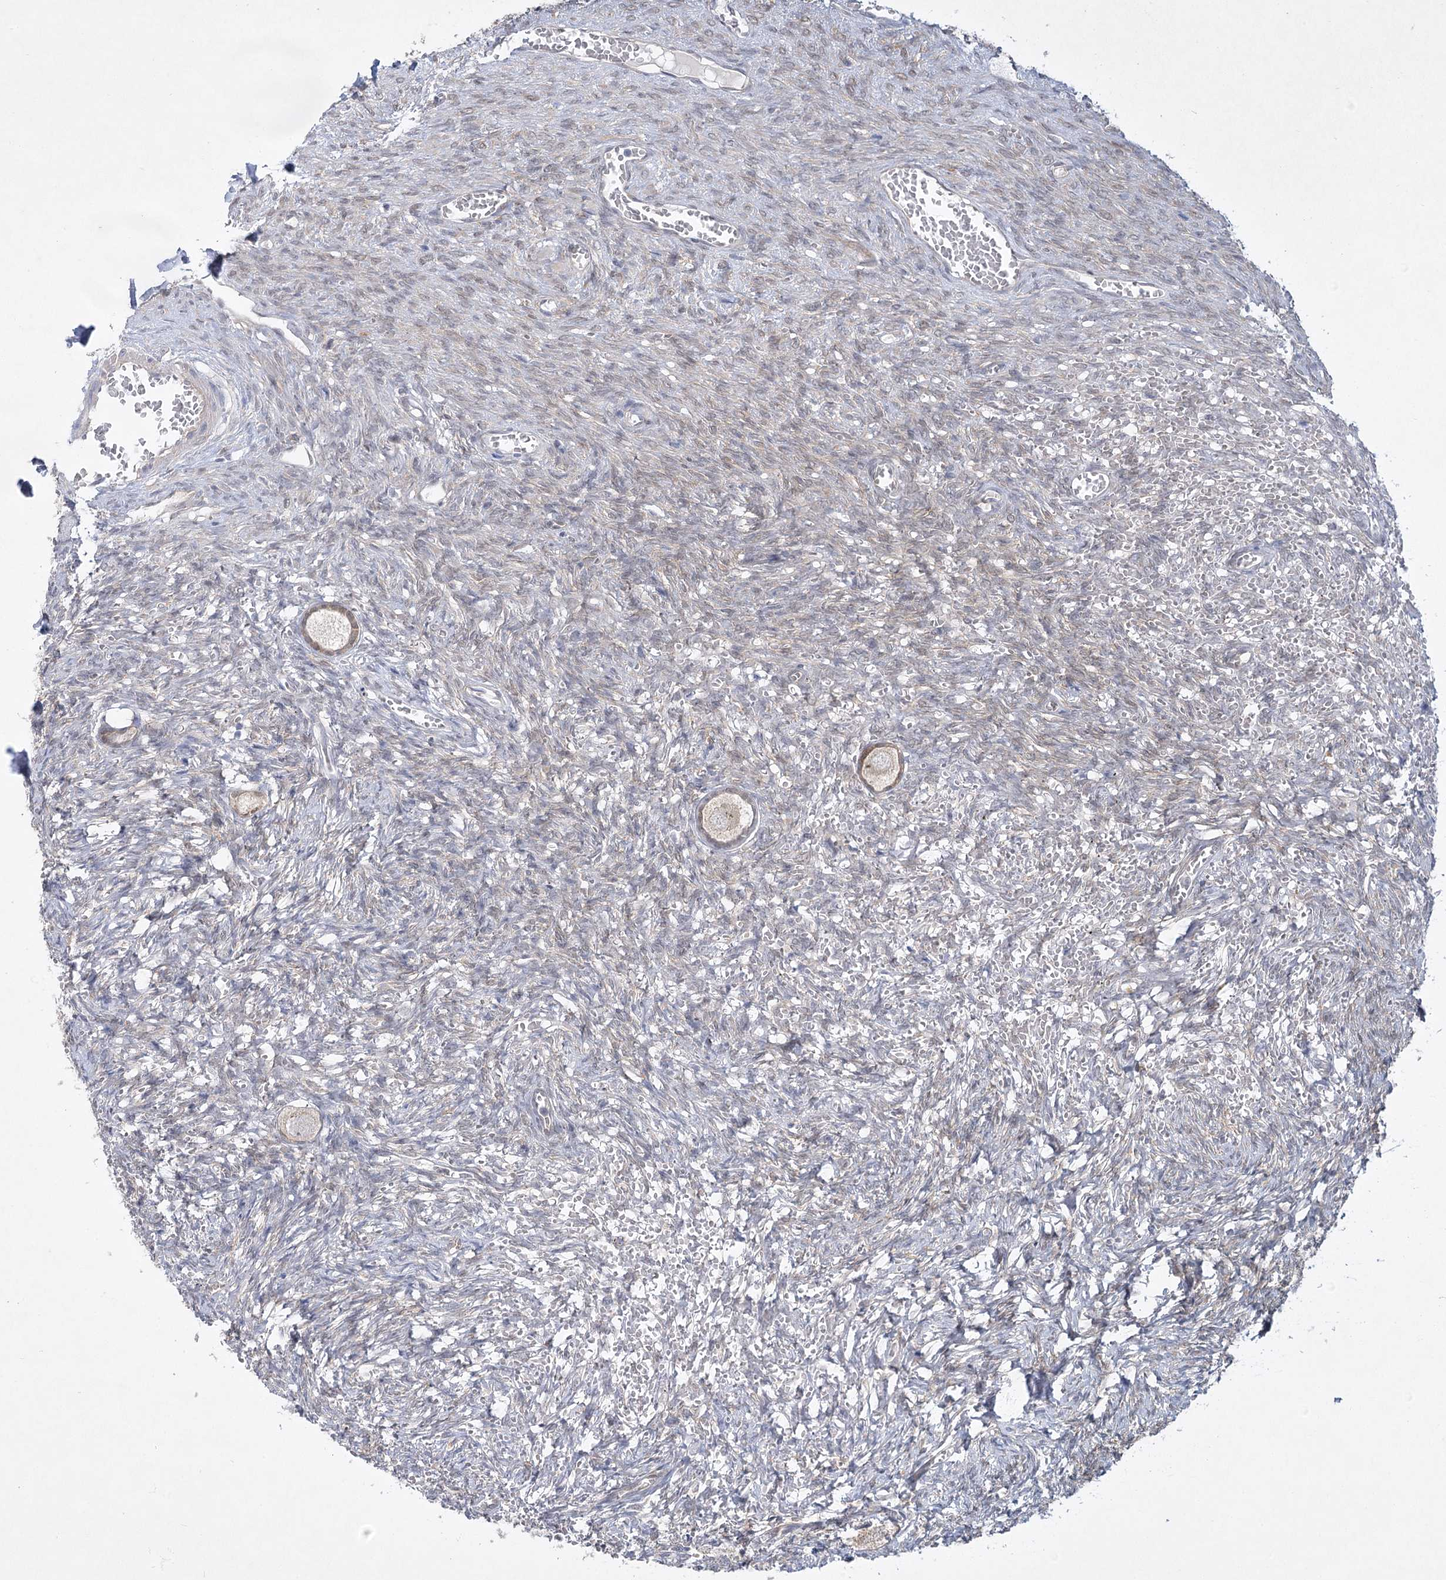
{"staining": {"intensity": "weak", "quantity": ">75%", "location": "cytoplasmic/membranous"}, "tissue": "ovary", "cell_type": "Follicle cells", "image_type": "normal", "snomed": [{"axis": "morphology", "description": "Normal tissue, NOS"}, {"axis": "topography", "description": "Ovary"}], "caption": "Ovary was stained to show a protein in brown. There is low levels of weak cytoplasmic/membranous positivity in about >75% of follicle cells. (DAB IHC with brightfield microscopy, high magnification).", "gene": "AAMDC", "patient": {"sex": "female", "age": 27}}